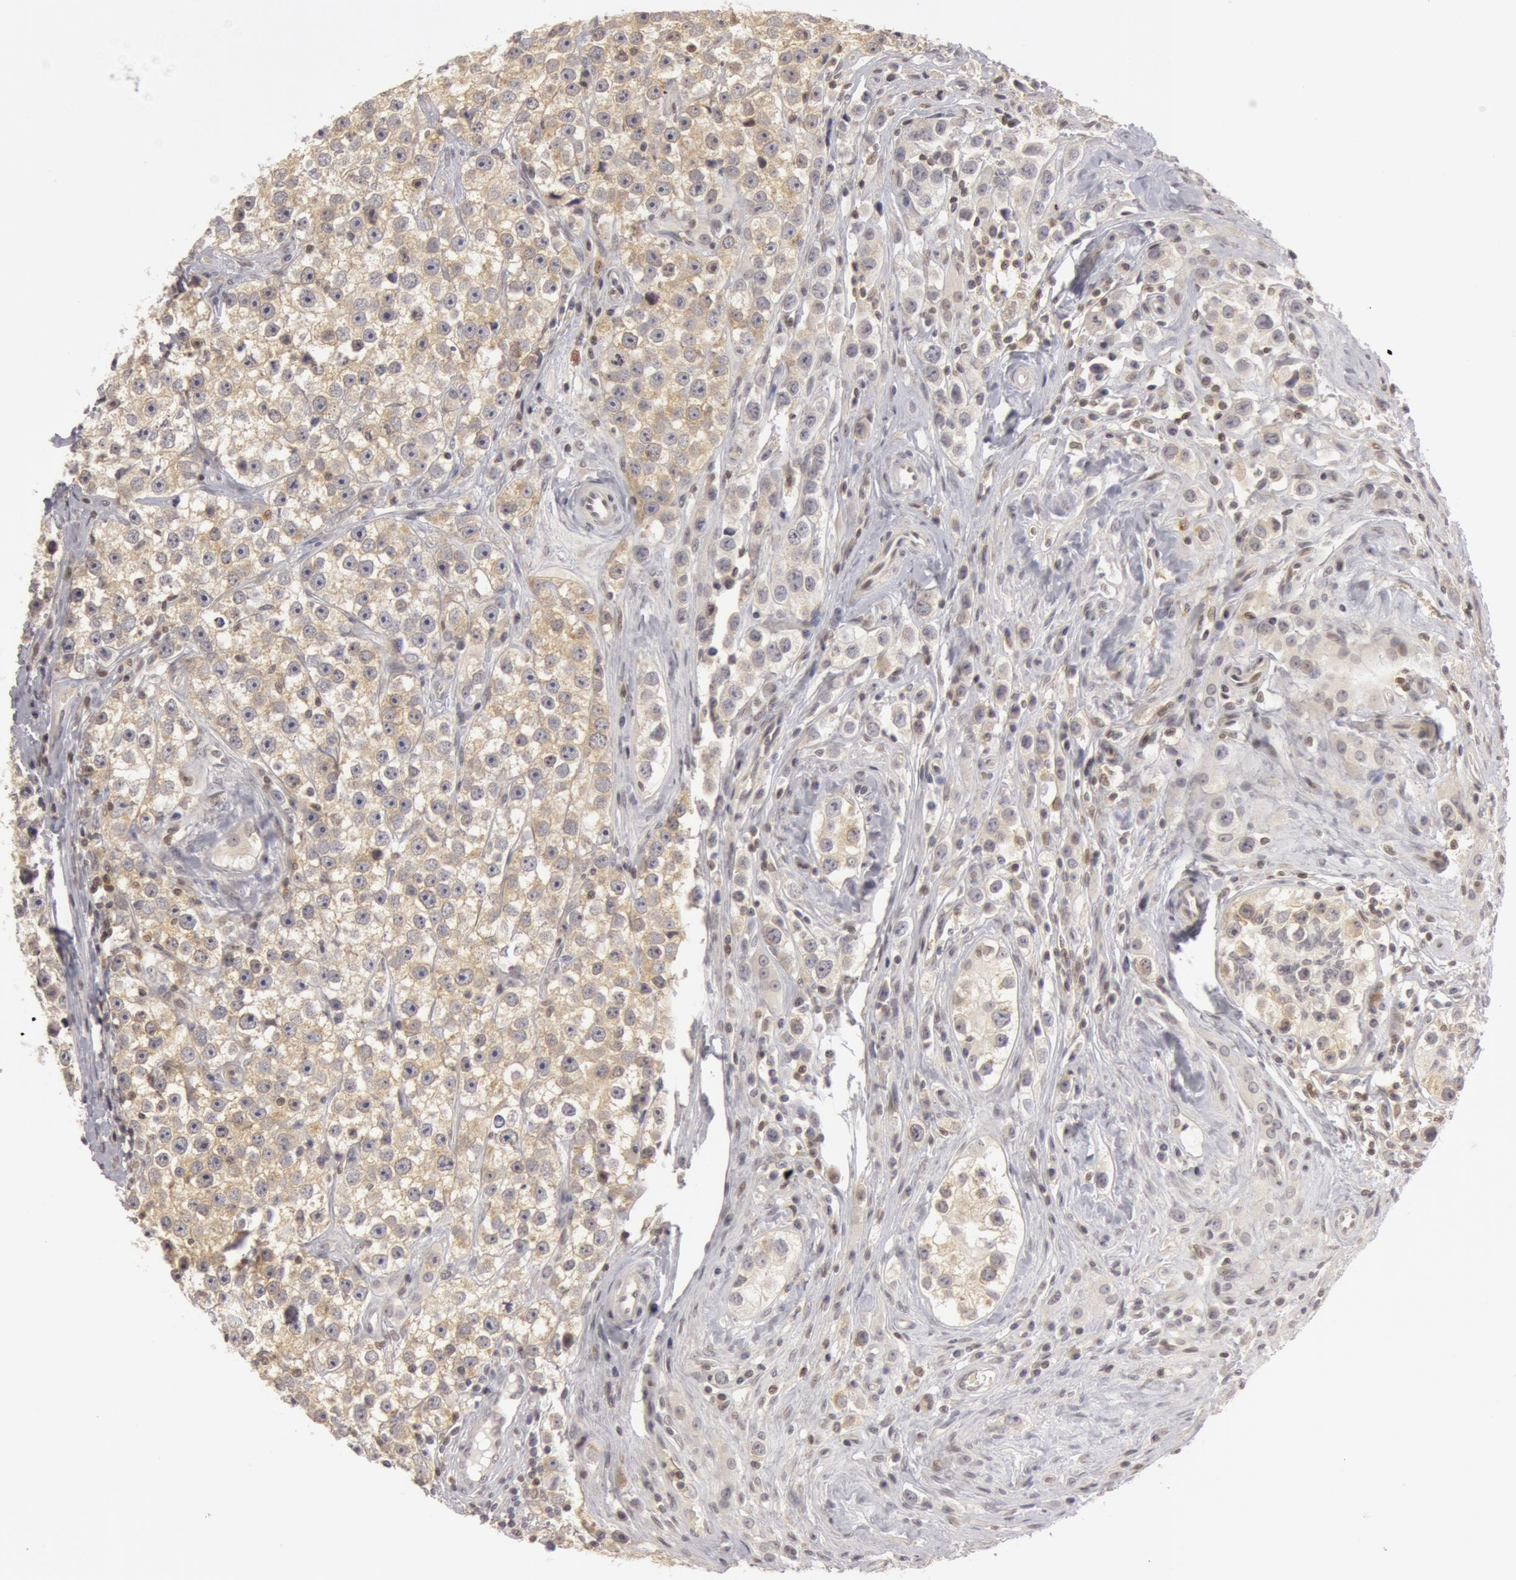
{"staining": {"intensity": "negative", "quantity": "none", "location": "none"}, "tissue": "testis cancer", "cell_type": "Tumor cells", "image_type": "cancer", "snomed": [{"axis": "morphology", "description": "Seminoma, NOS"}, {"axis": "topography", "description": "Testis"}], "caption": "DAB (3,3'-diaminobenzidine) immunohistochemical staining of testis cancer (seminoma) shows no significant positivity in tumor cells. (Brightfield microscopy of DAB IHC at high magnification).", "gene": "OASL", "patient": {"sex": "male", "age": 32}}